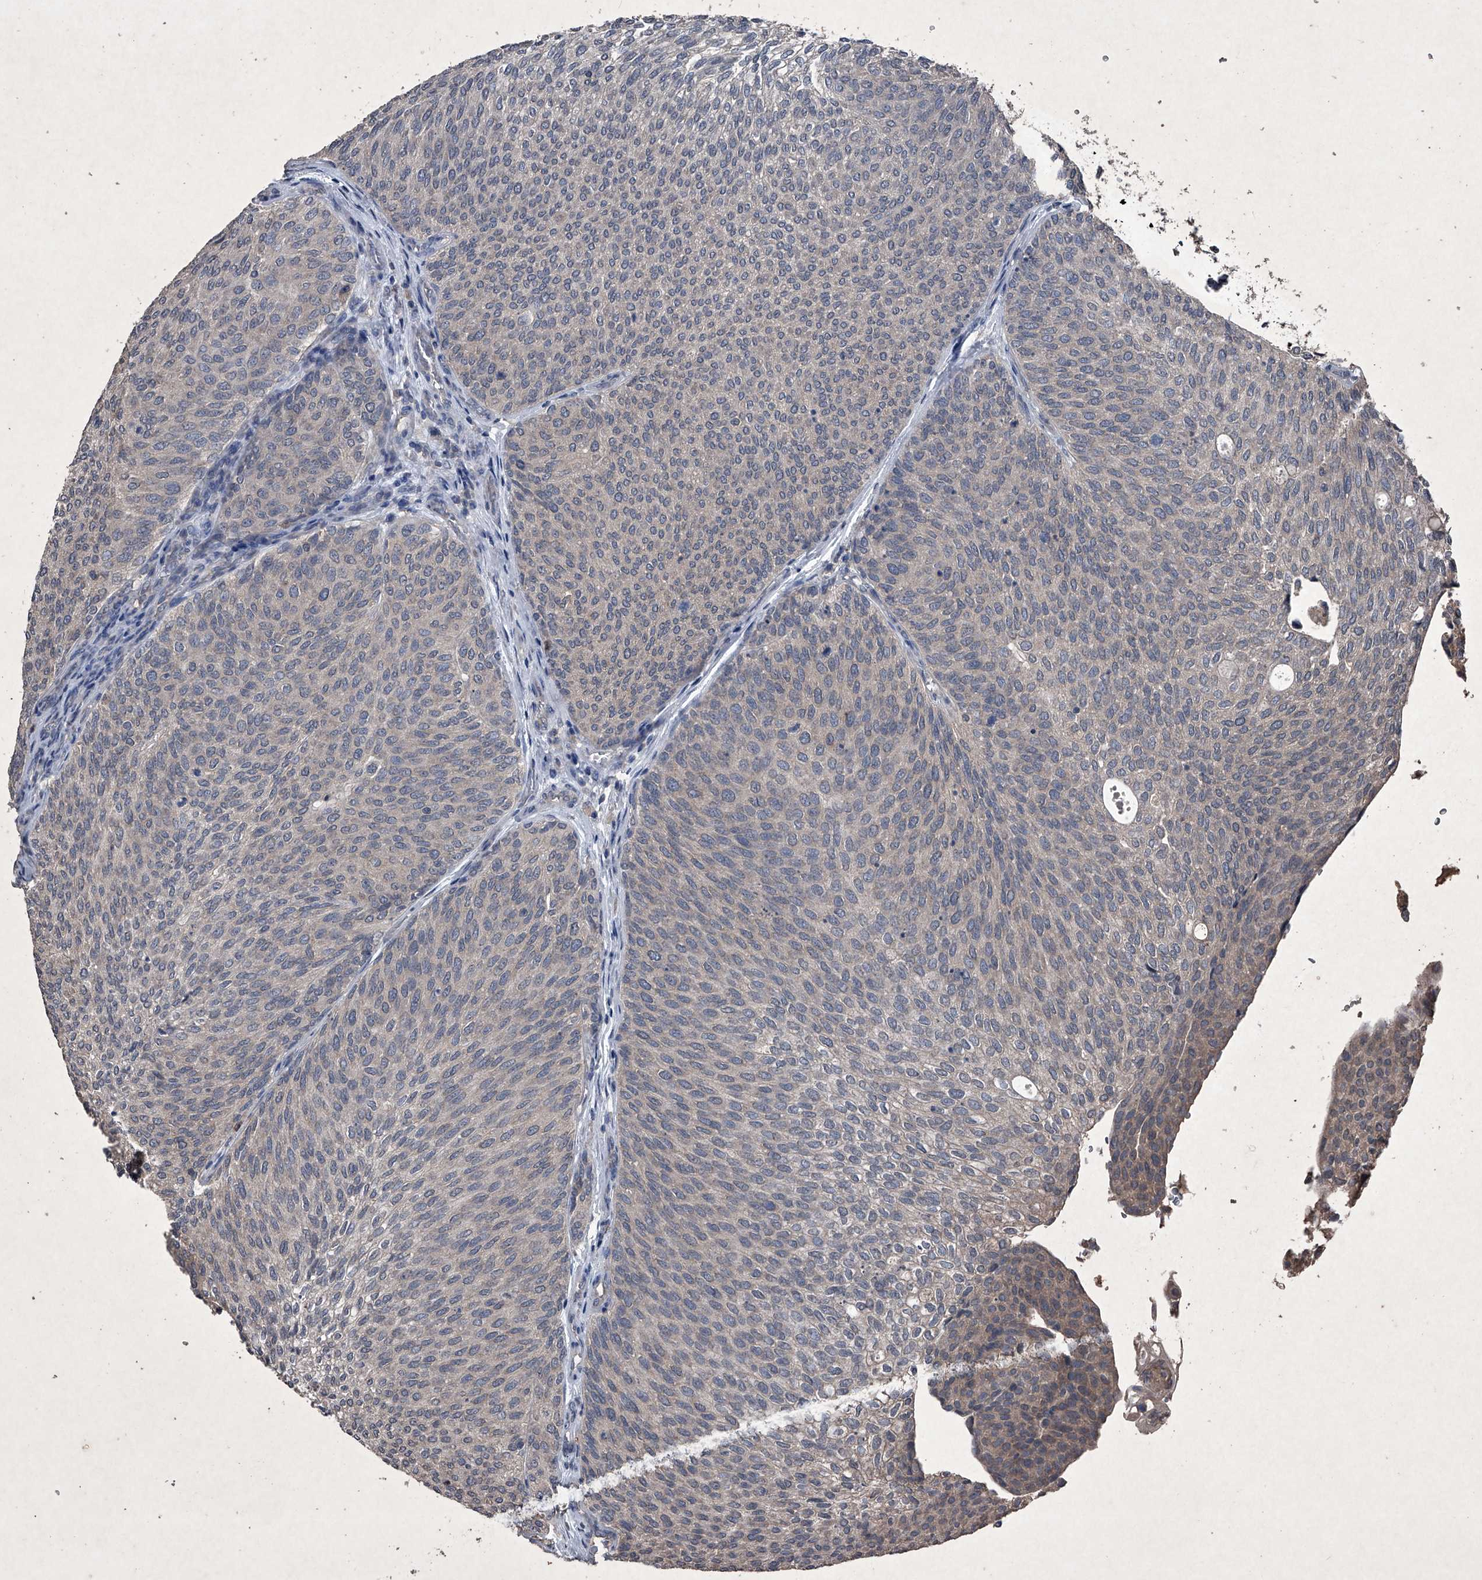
{"staining": {"intensity": "negative", "quantity": "none", "location": "none"}, "tissue": "urothelial cancer", "cell_type": "Tumor cells", "image_type": "cancer", "snomed": [{"axis": "morphology", "description": "Urothelial carcinoma, Low grade"}, {"axis": "topography", "description": "Urinary bladder"}], "caption": "Human urothelial cancer stained for a protein using IHC shows no staining in tumor cells.", "gene": "MAPKAP1", "patient": {"sex": "female", "age": 79}}